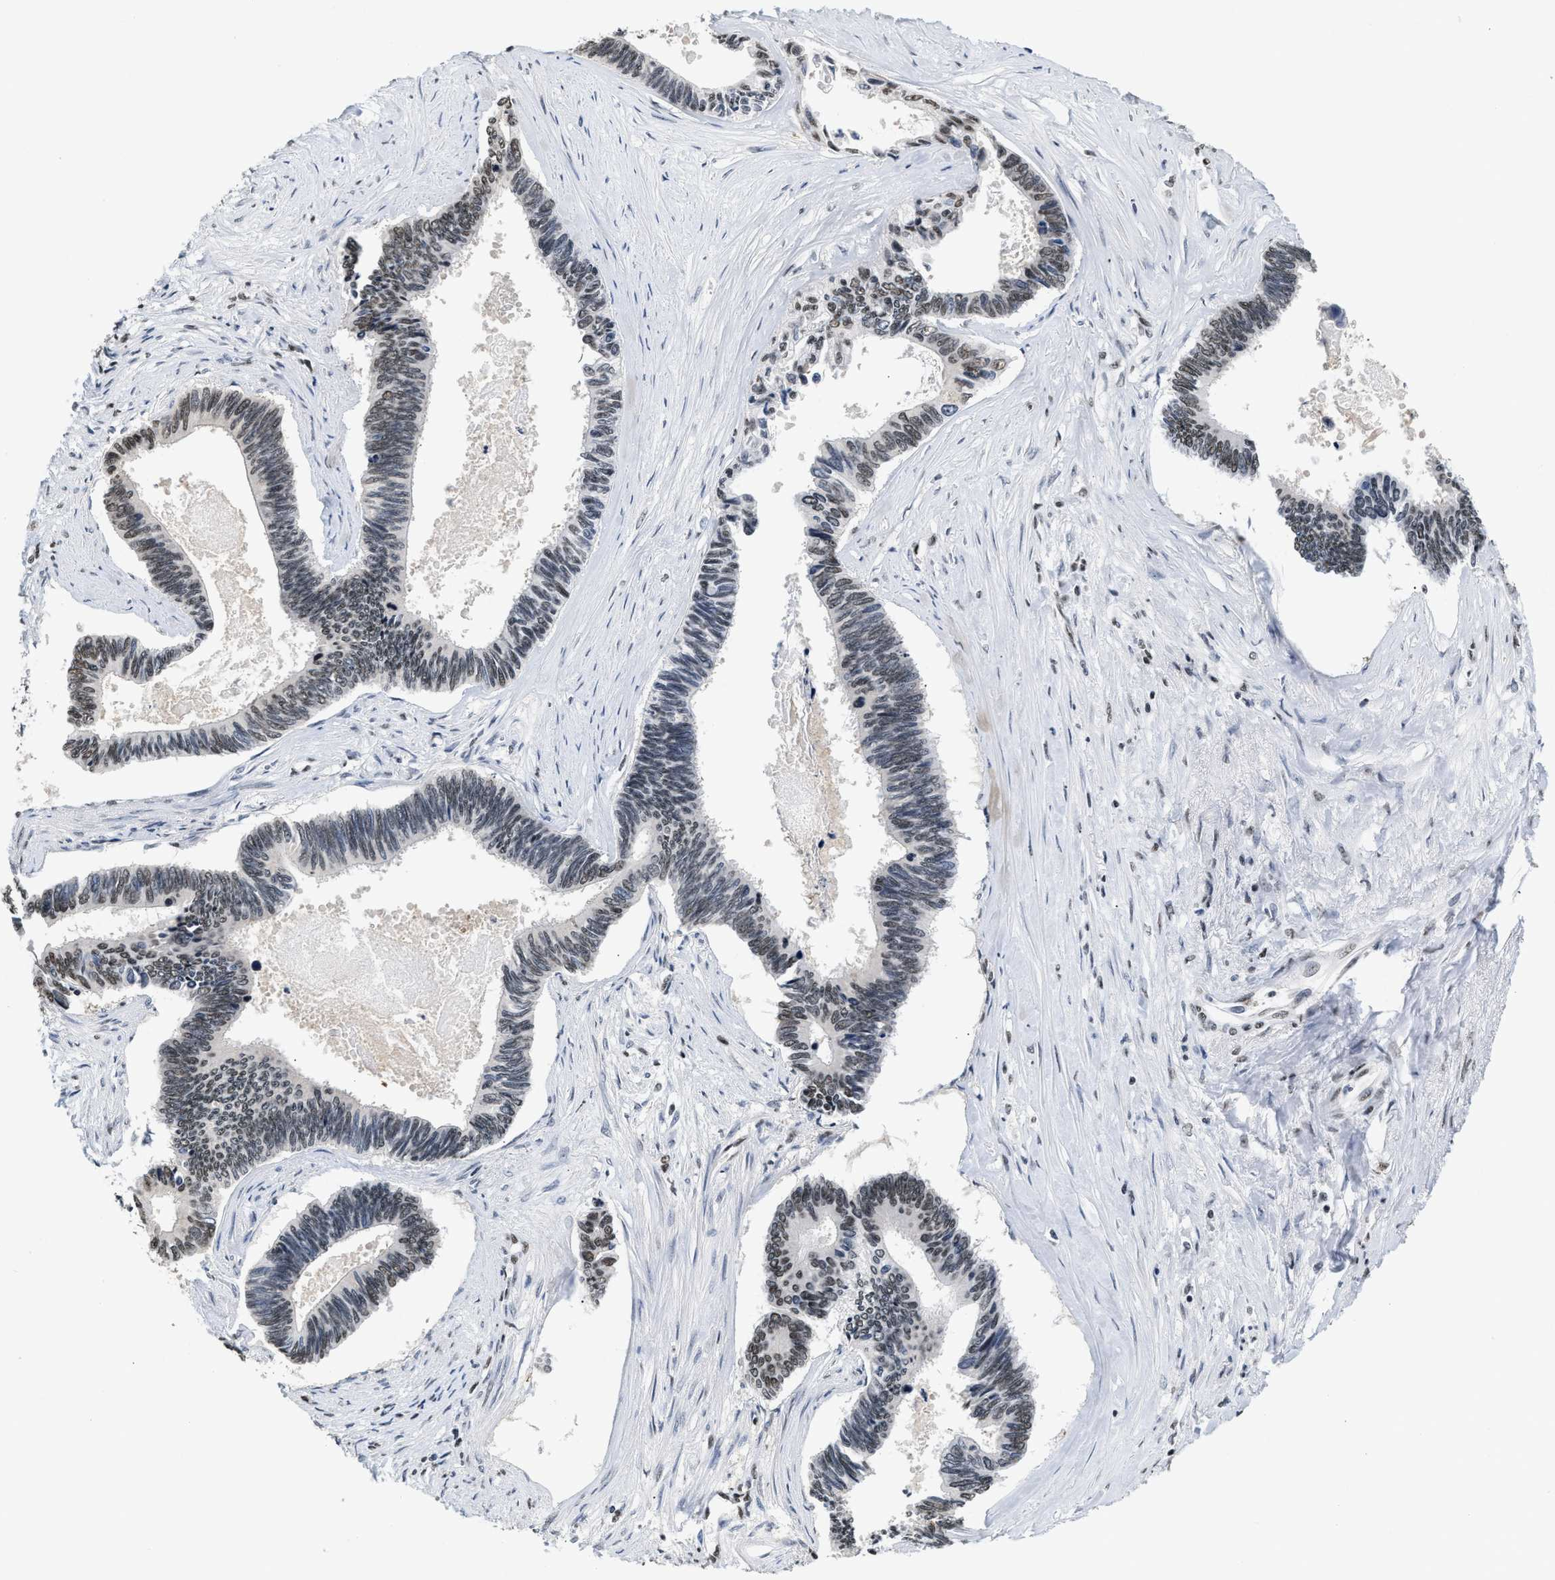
{"staining": {"intensity": "weak", "quantity": "25%-75%", "location": "nuclear"}, "tissue": "pancreatic cancer", "cell_type": "Tumor cells", "image_type": "cancer", "snomed": [{"axis": "morphology", "description": "Adenocarcinoma, NOS"}, {"axis": "topography", "description": "Pancreas"}], "caption": "Protein staining of pancreatic adenocarcinoma tissue displays weak nuclear expression in about 25%-75% of tumor cells. (brown staining indicates protein expression, while blue staining denotes nuclei).", "gene": "RAF1", "patient": {"sex": "female", "age": 70}}